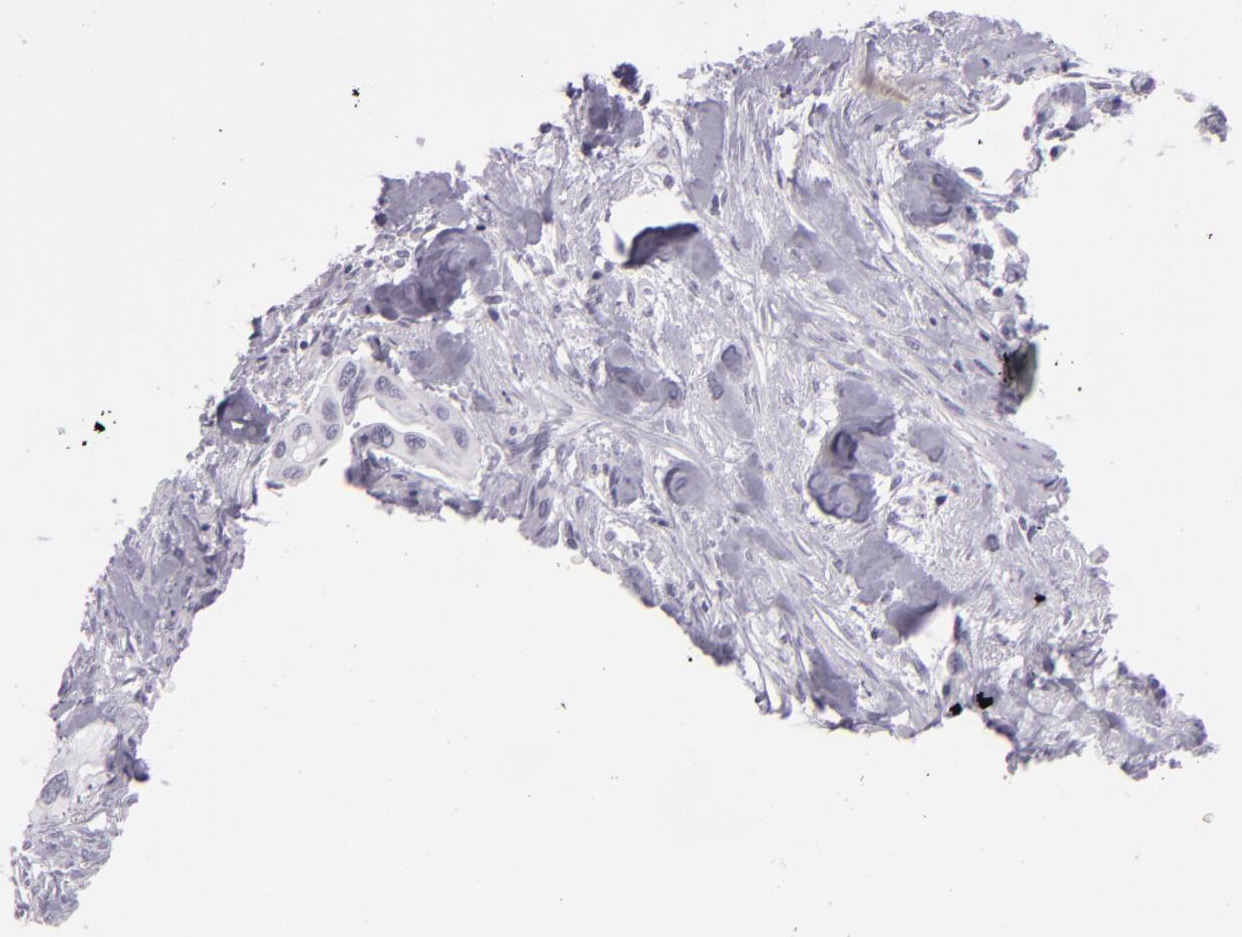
{"staining": {"intensity": "negative", "quantity": "none", "location": "none"}, "tissue": "pancreatic cancer", "cell_type": "Tumor cells", "image_type": "cancer", "snomed": [{"axis": "morphology", "description": "Adenocarcinoma, NOS"}, {"axis": "topography", "description": "Pancreas"}], "caption": "Immunohistochemical staining of human pancreatic cancer exhibits no significant positivity in tumor cells.", "gene": "MCM3", "patient": {"sex": "male", "age": 77}}